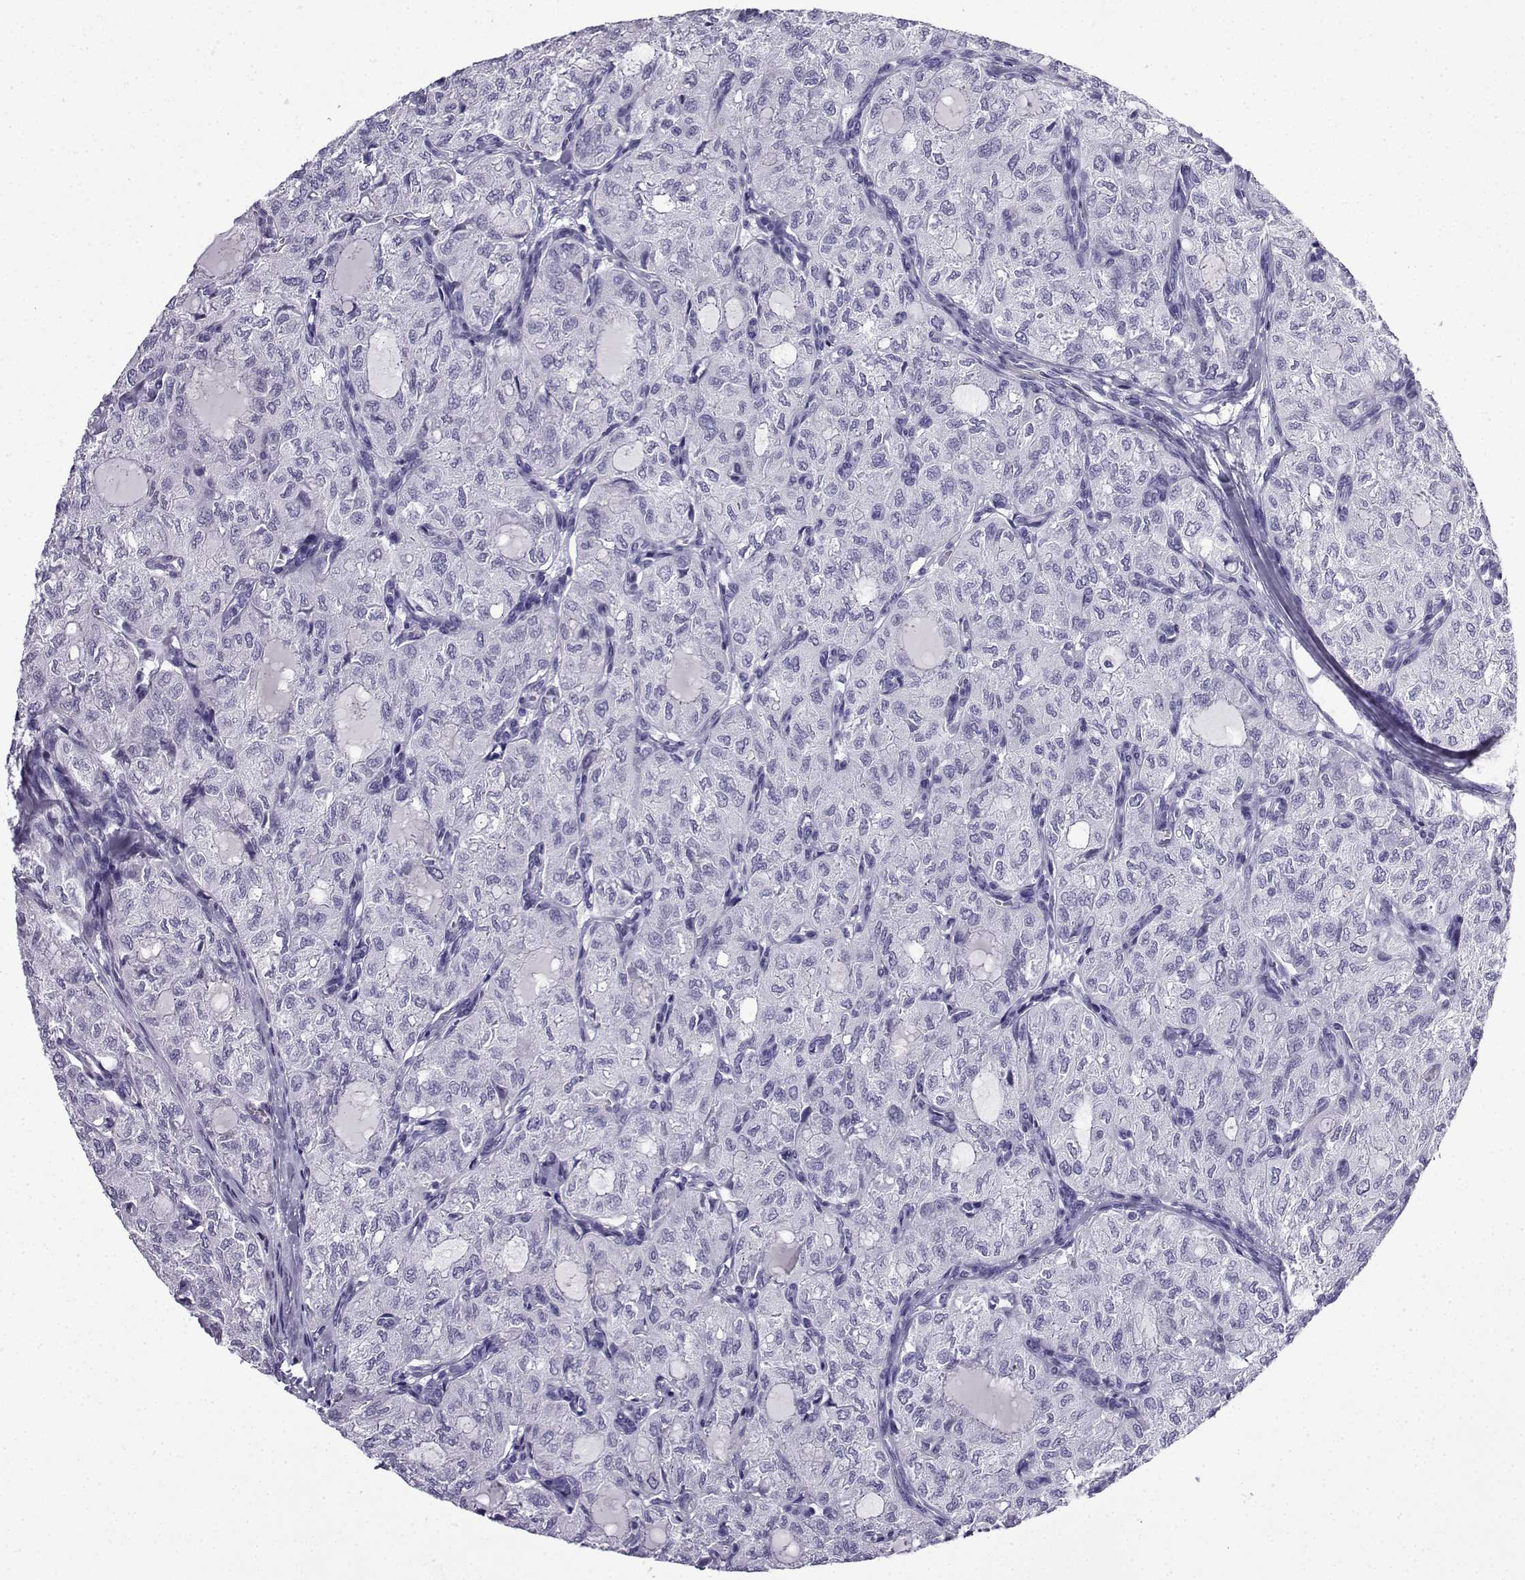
{"staining": {"intensity": "negative", "quantity": "none", "location": "none"}, "tissue": "thyroid cancer", "cell_type": "Tumor cells", "image_type": "cancer", "snomed": [{"axis": "morphology", "description": "Follicular adenoma carcinoma, NOS"}, {"axis": "topography", "description": "Thyroid gland"}], "caption": "The histopathology image reveals no staining of tumor cells in thyroid cancer (follicular adenoma carcinoma).", "gene": "KCNF1", "patient": {"sex": "male", "age": 75}}